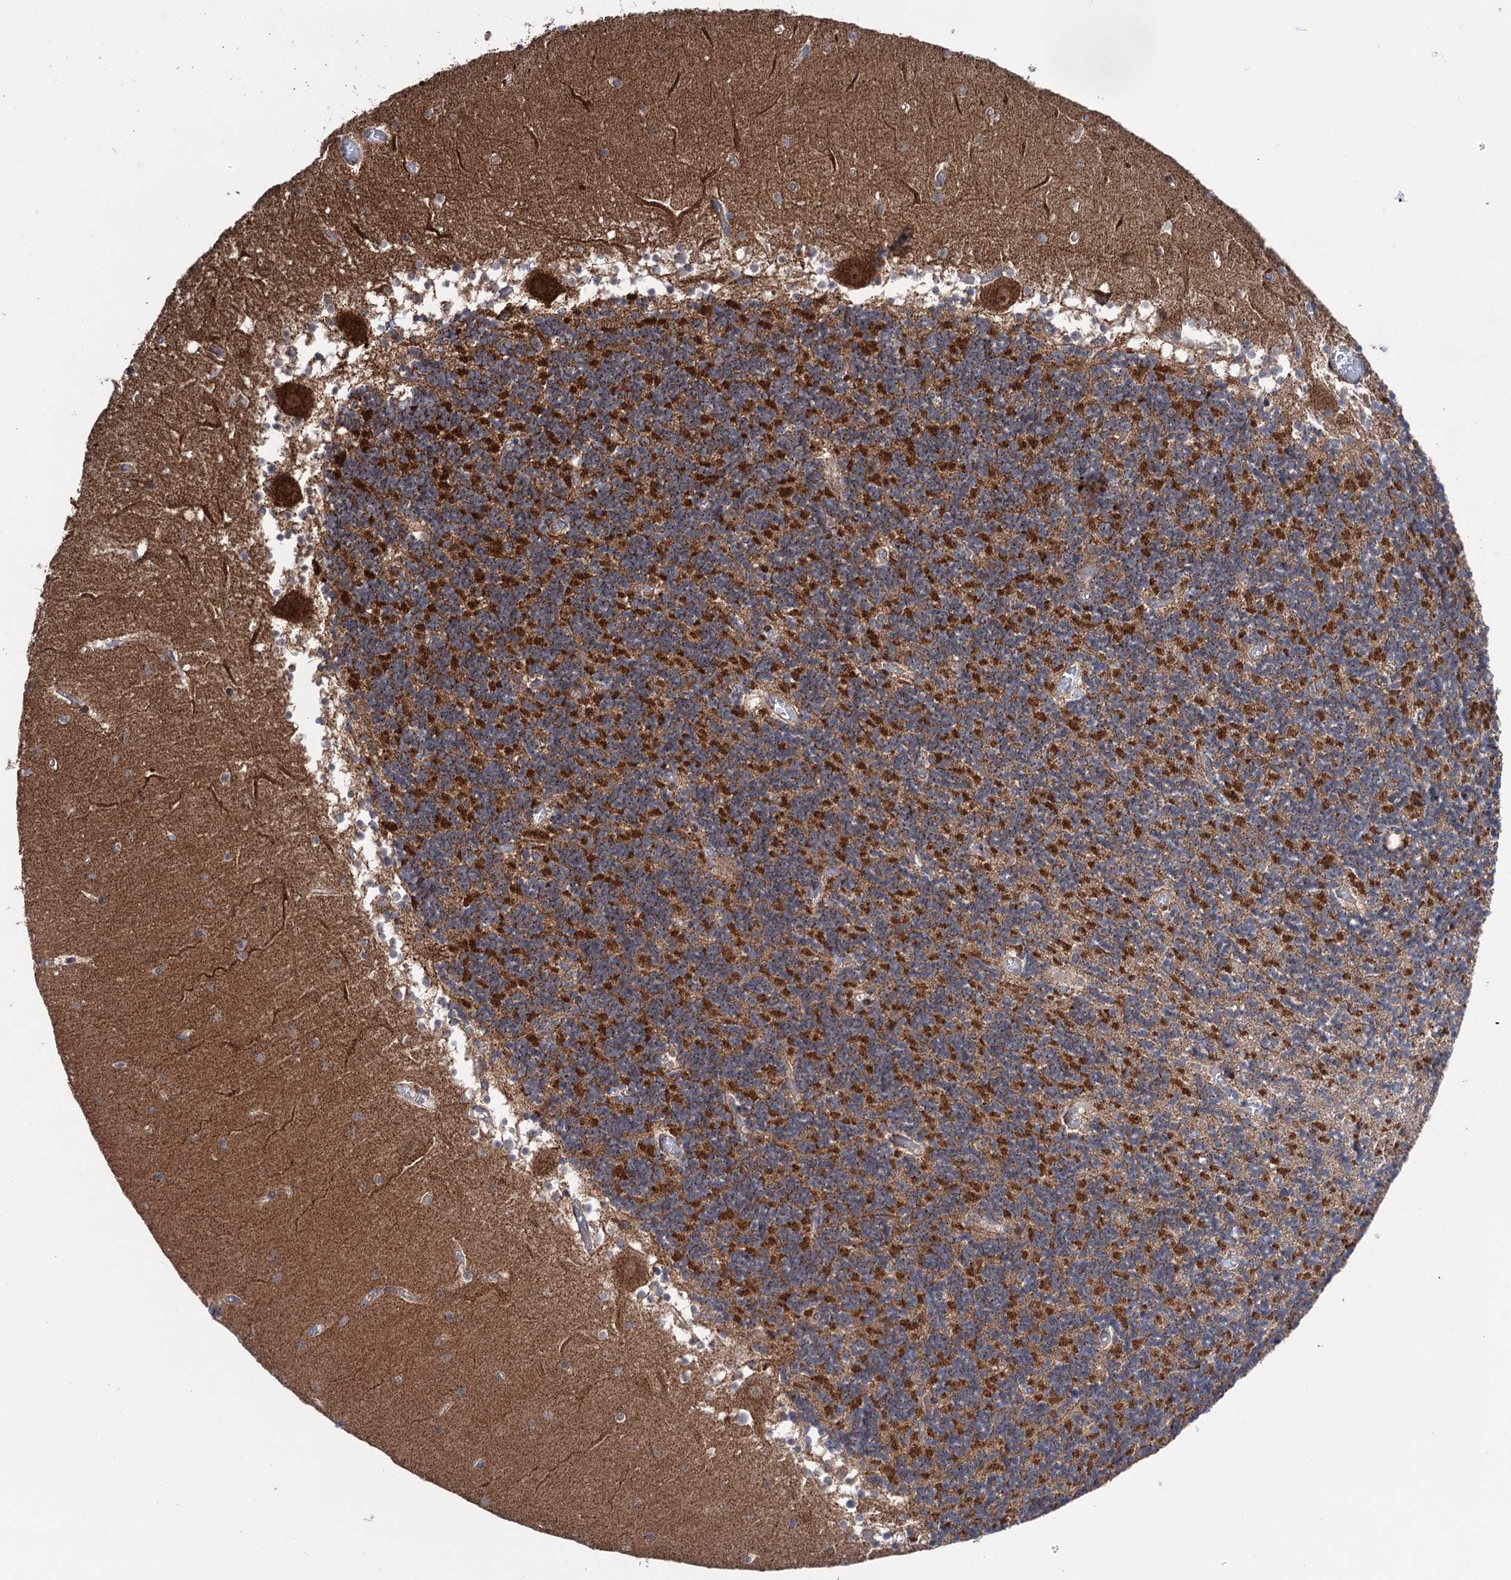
{"staining": {"intensity": "strong", "quantity": "25%-75%", "location": "cytoplasmic/membranous"}, "tissue": "cerebellum", "cell_type": "Cells in granular layer", "image_type": "normal", "snomed": [{"axis": "morphology", "description": "Normal tissue, NOS"}, {"axis": "topography", "description": "Cerebellum"}], "caption": "Strong cytoplasmic/membranous positivity for a protein is appreciated in approximately 25%-75% of cells in granular layer of normal cerebellum using IHC.", "gene": "SUCLA2", "patient": {"sex": "female", "age": 28}}